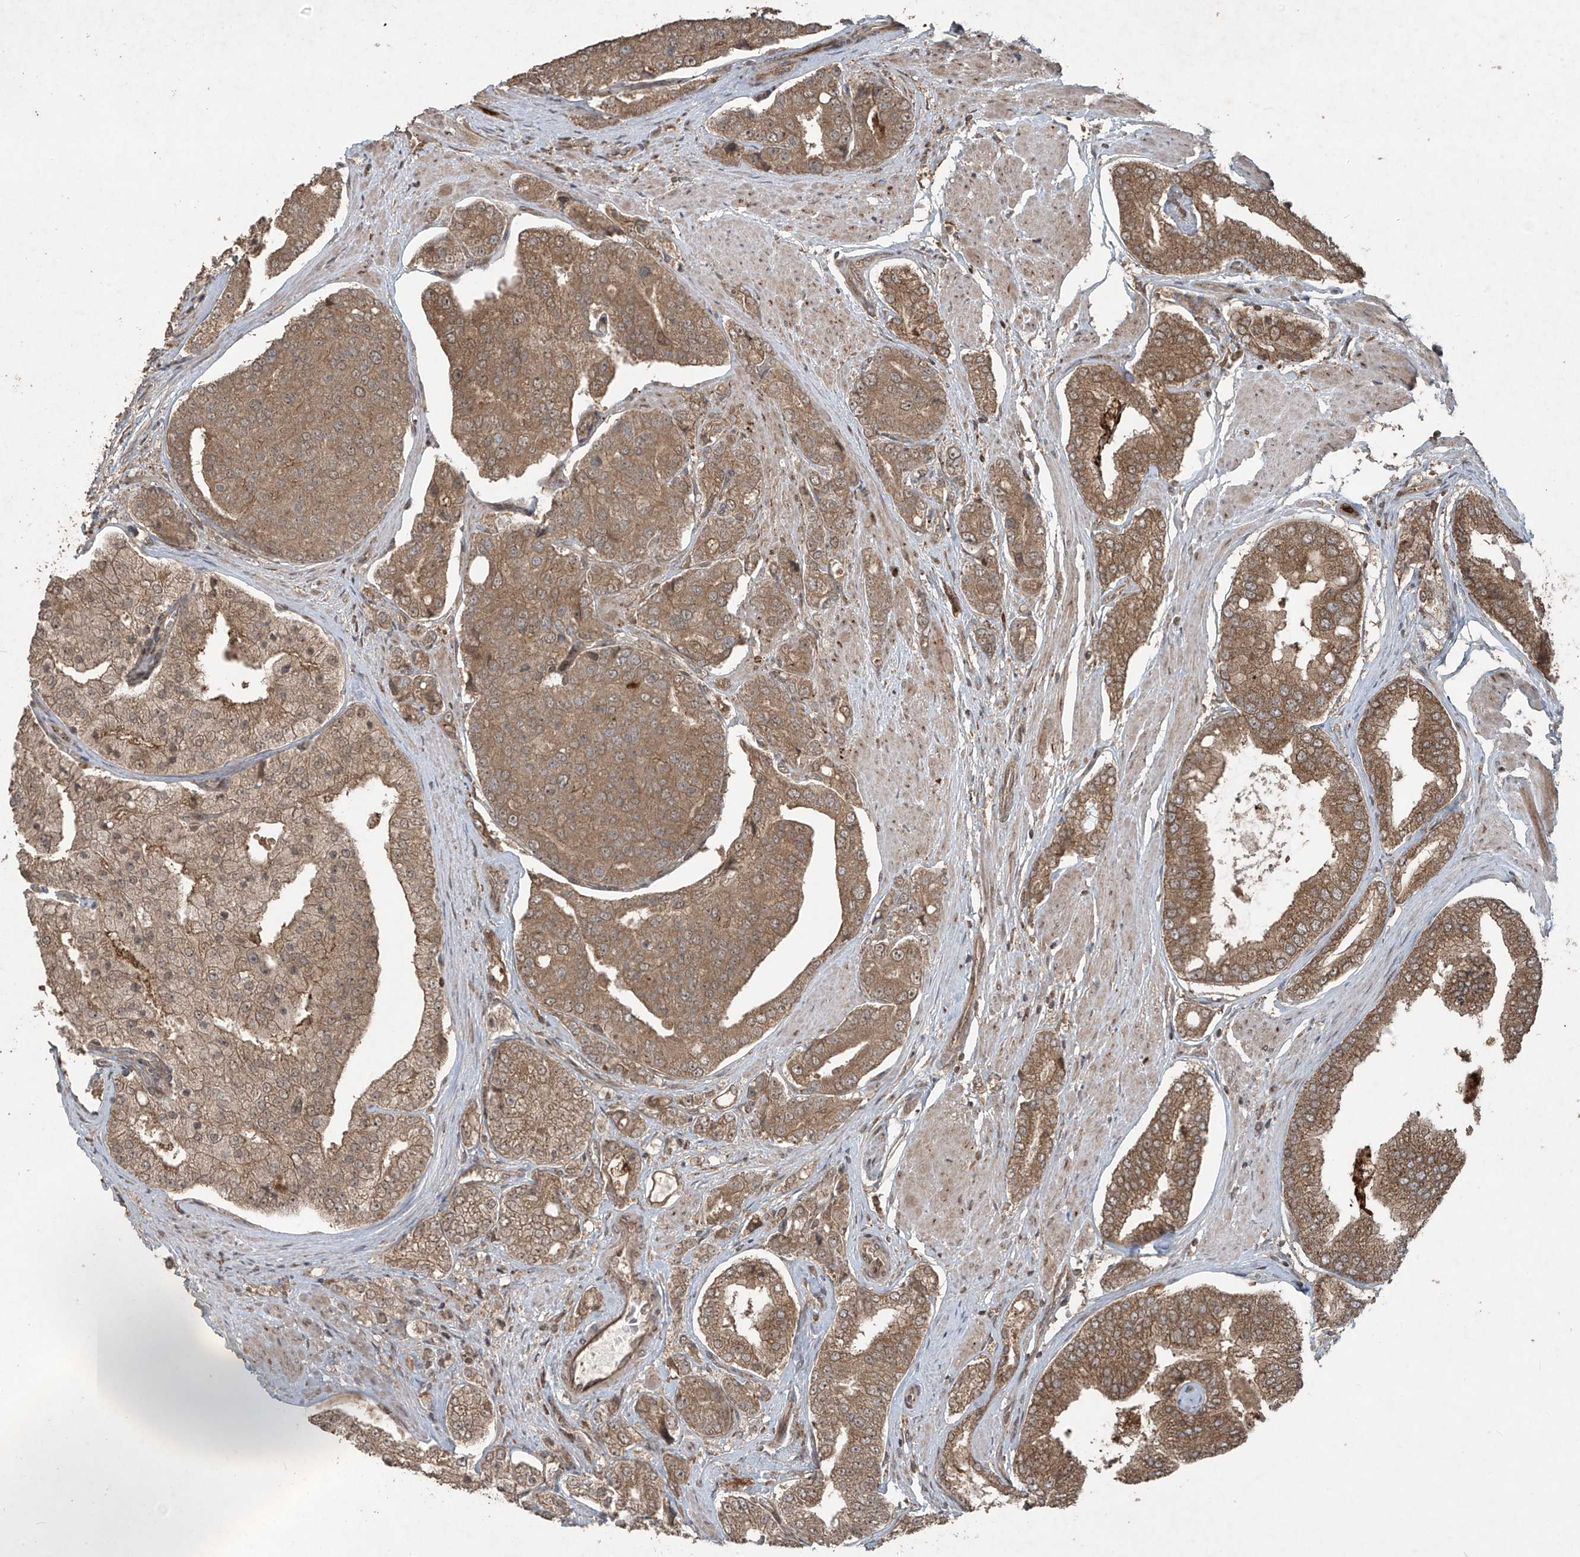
{"staining": {"intensity": "moderate", "quantity": ">75%", "location": "cytoplasmic/membranous"}, "tissue": "prostate cancer", "cell_type": "Tumor cells", "image_type": "cancer", "snomed": [{"axis": "morphology", "description": "Adenocarcinoma, High grade"}, {"axis": "topography", "description": "Prostate"}], "caption": "There is medium levels of moderate cytoplasmic/membranous staining in tumor cells of high-grade adenocarcinoma (prostate), as demonstrated by immunohistochemical staining (brown color).", "gene": "PGPEP1", "patient": {"sex": "male", "age": 50}}